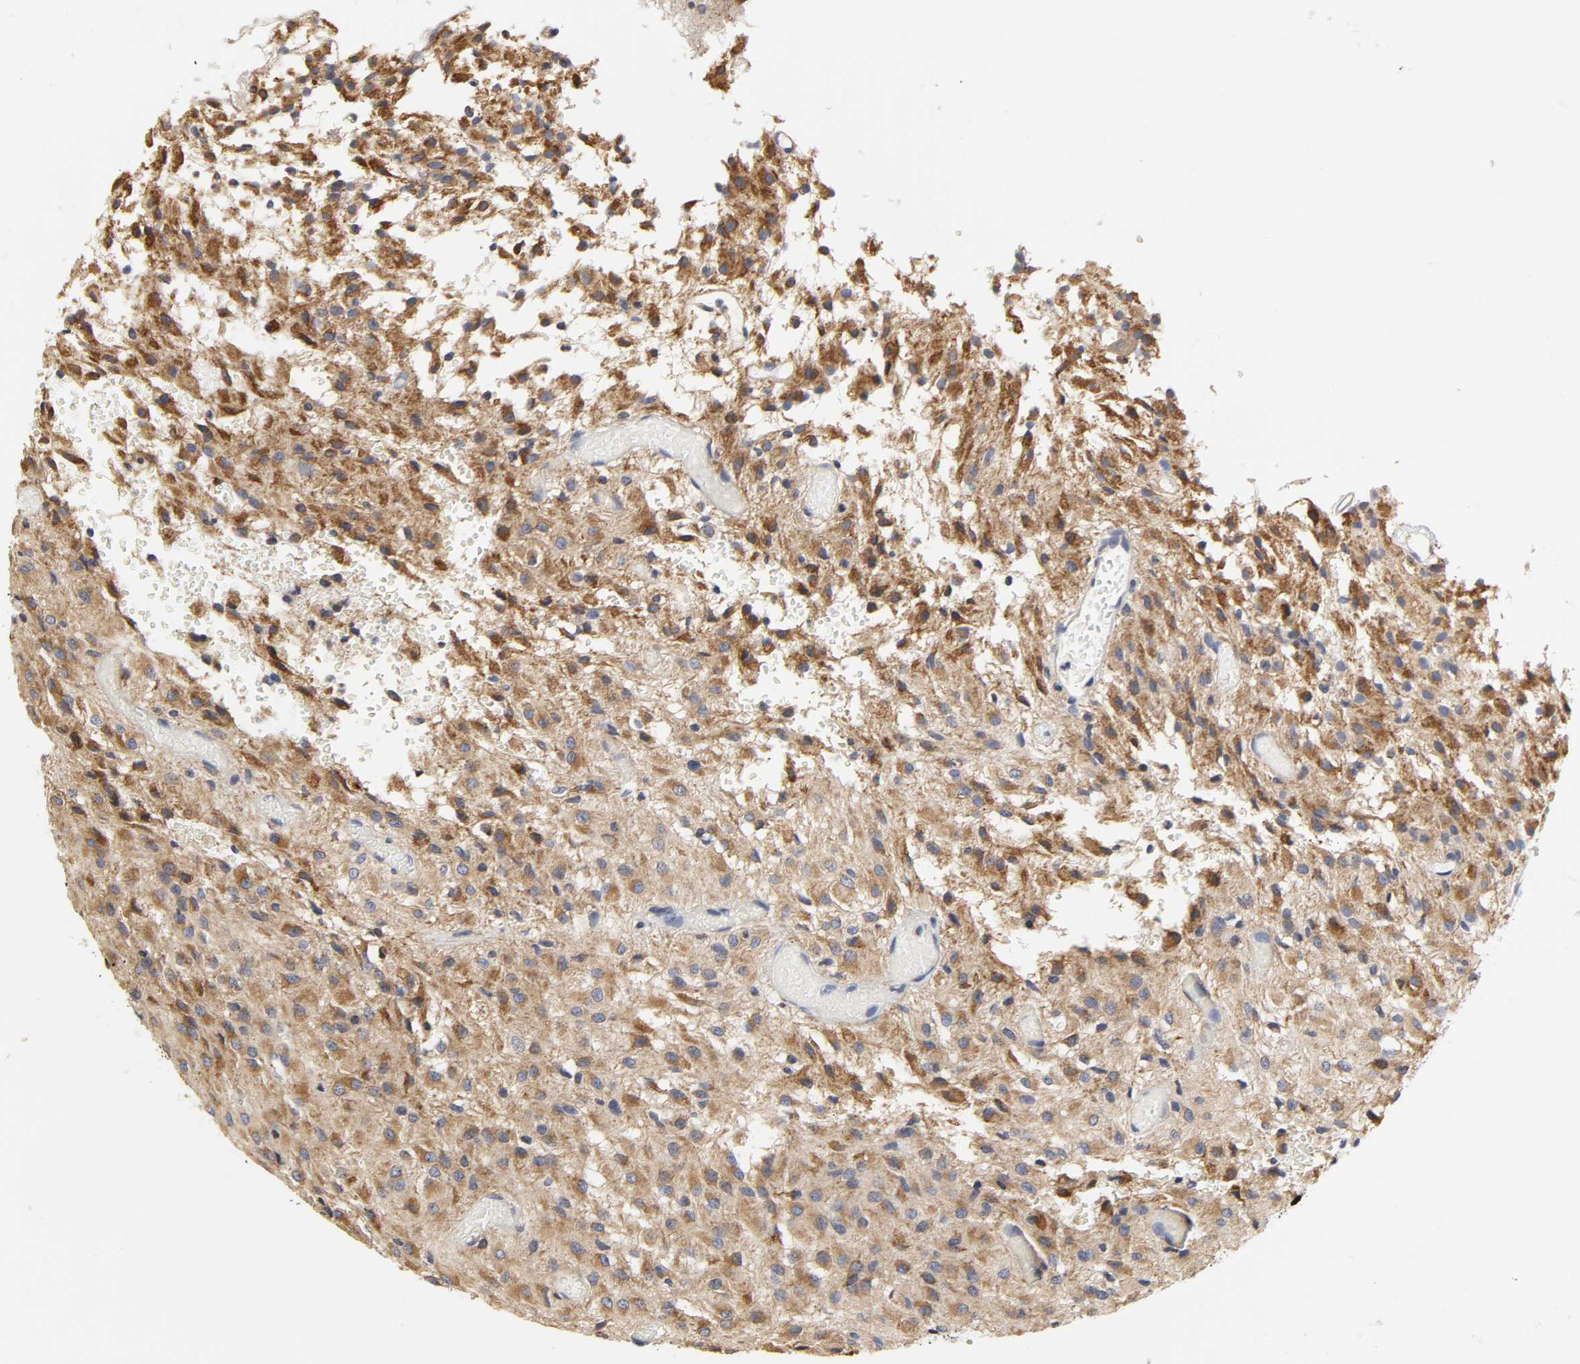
{"staining": {"intensity": "weak", "quantity": ">75%", "location": "cytoplasmic/membranous"}, "tissue": "glioma", "cell_type": "Tumor cells", "image_type": "cancer", "snomed": [{"axis": "morphology", "description": "Glioma, malignant, High grade"}, {"axis": "topography", "description": "Brain"}], "caption": "A brown stain shows weak cytoplasmic/membranous staining of a protein in malignant glioma (high-grade) tumor cells. (DAB (3,3'-diaminobenzidine) = brown stain, brightfield microscopy at high magnification).", "gene": "HCK", "patient": {"sex": "female", "age": 59}}